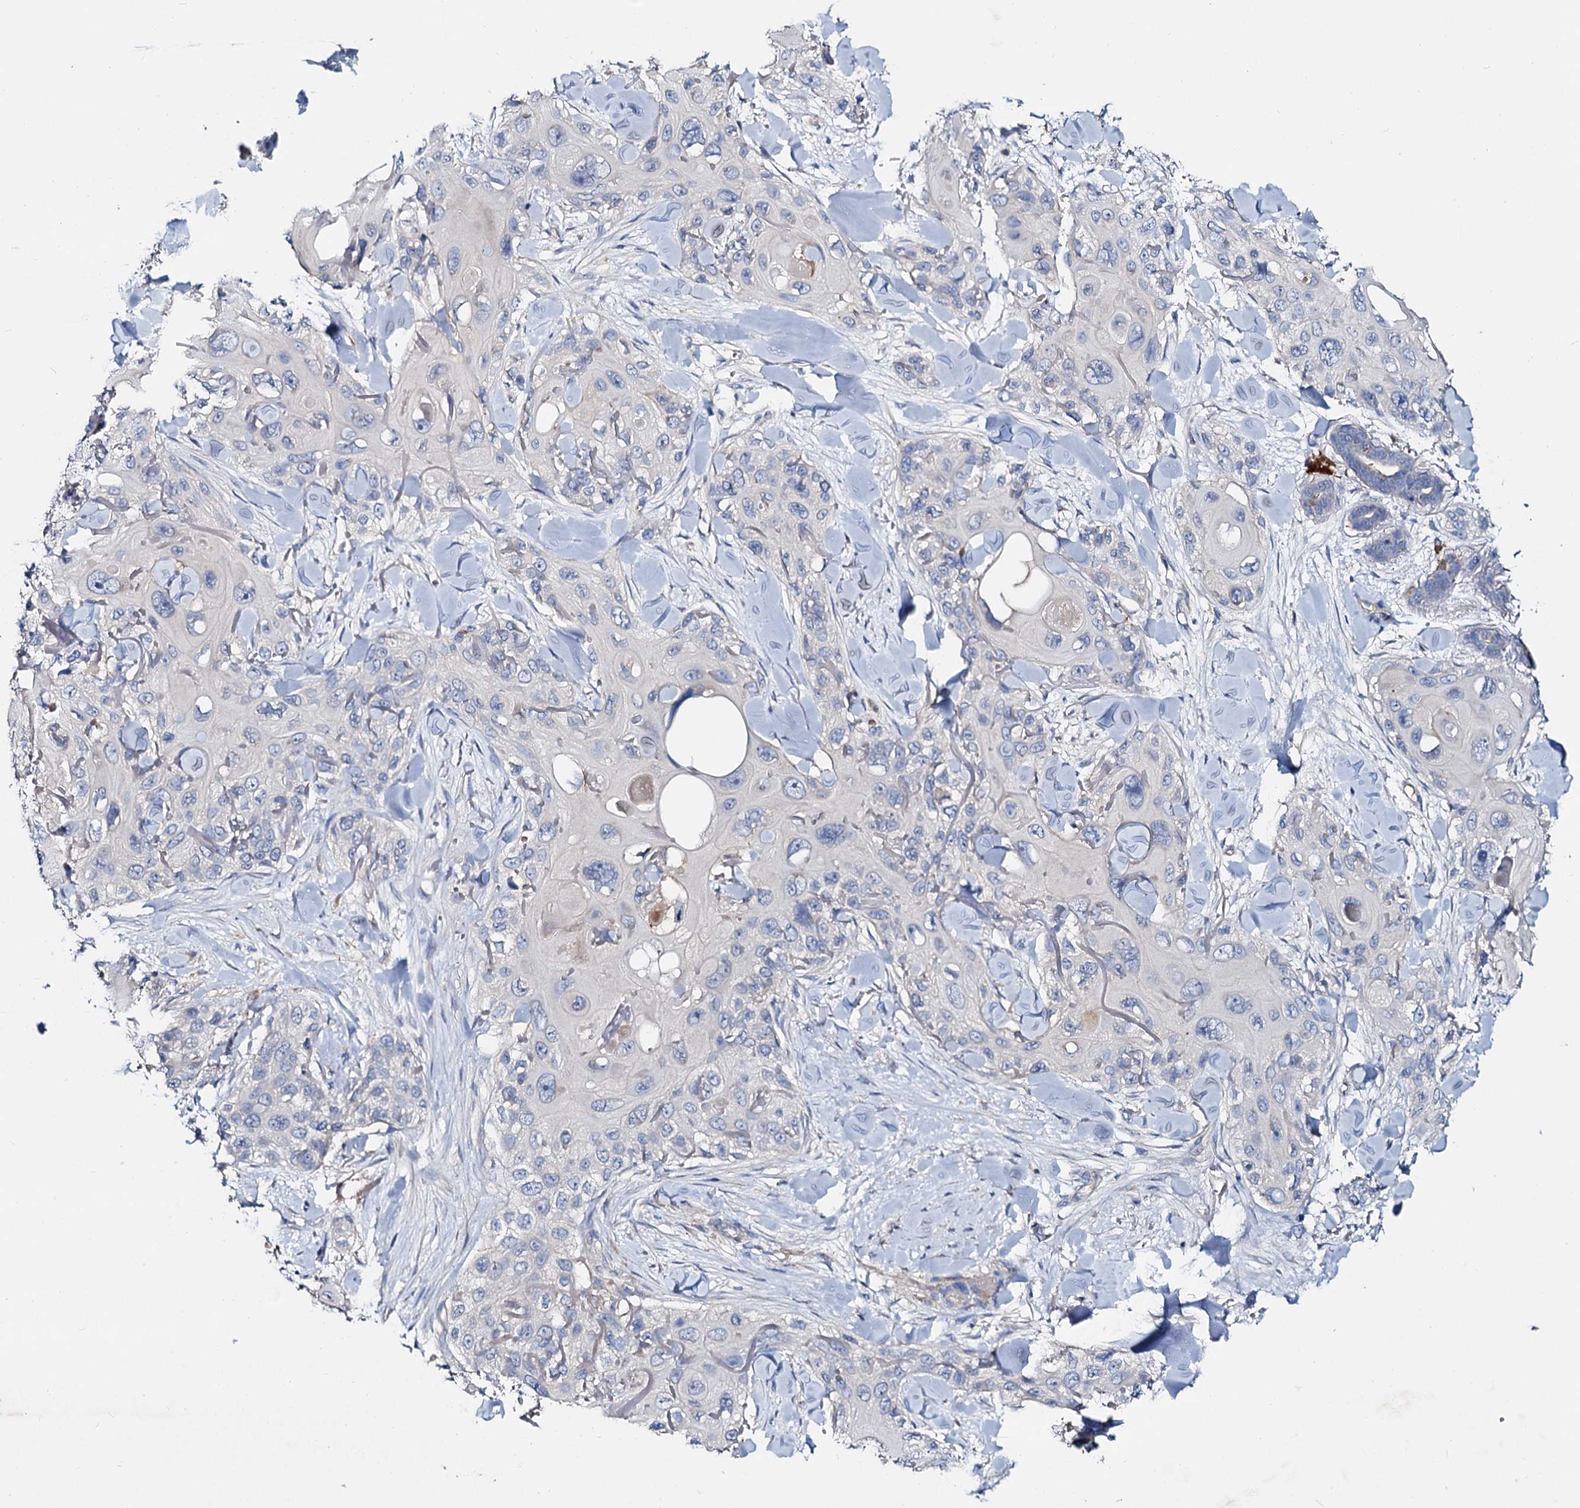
{"staining": {"intensity": "negative", "quantity": "none", "location": "none"}, "tissue": "skin cancer", "cell_type": "Tumor cells", "image_type": "cancer", "snomed": [{"axis": "morphology", "description": "Normal tissue, NOS"}, {"axis": "morphology", "description": "Squamous cell carcinoma, NOS"}, {"axis": "topography", "description": "Skin"}], "caption": "Tumor cells are negative for protein expression in human skin squamous cell carcinoma.", "gene": "ACY3", "patient": {"sex": "male", "age": 72}}